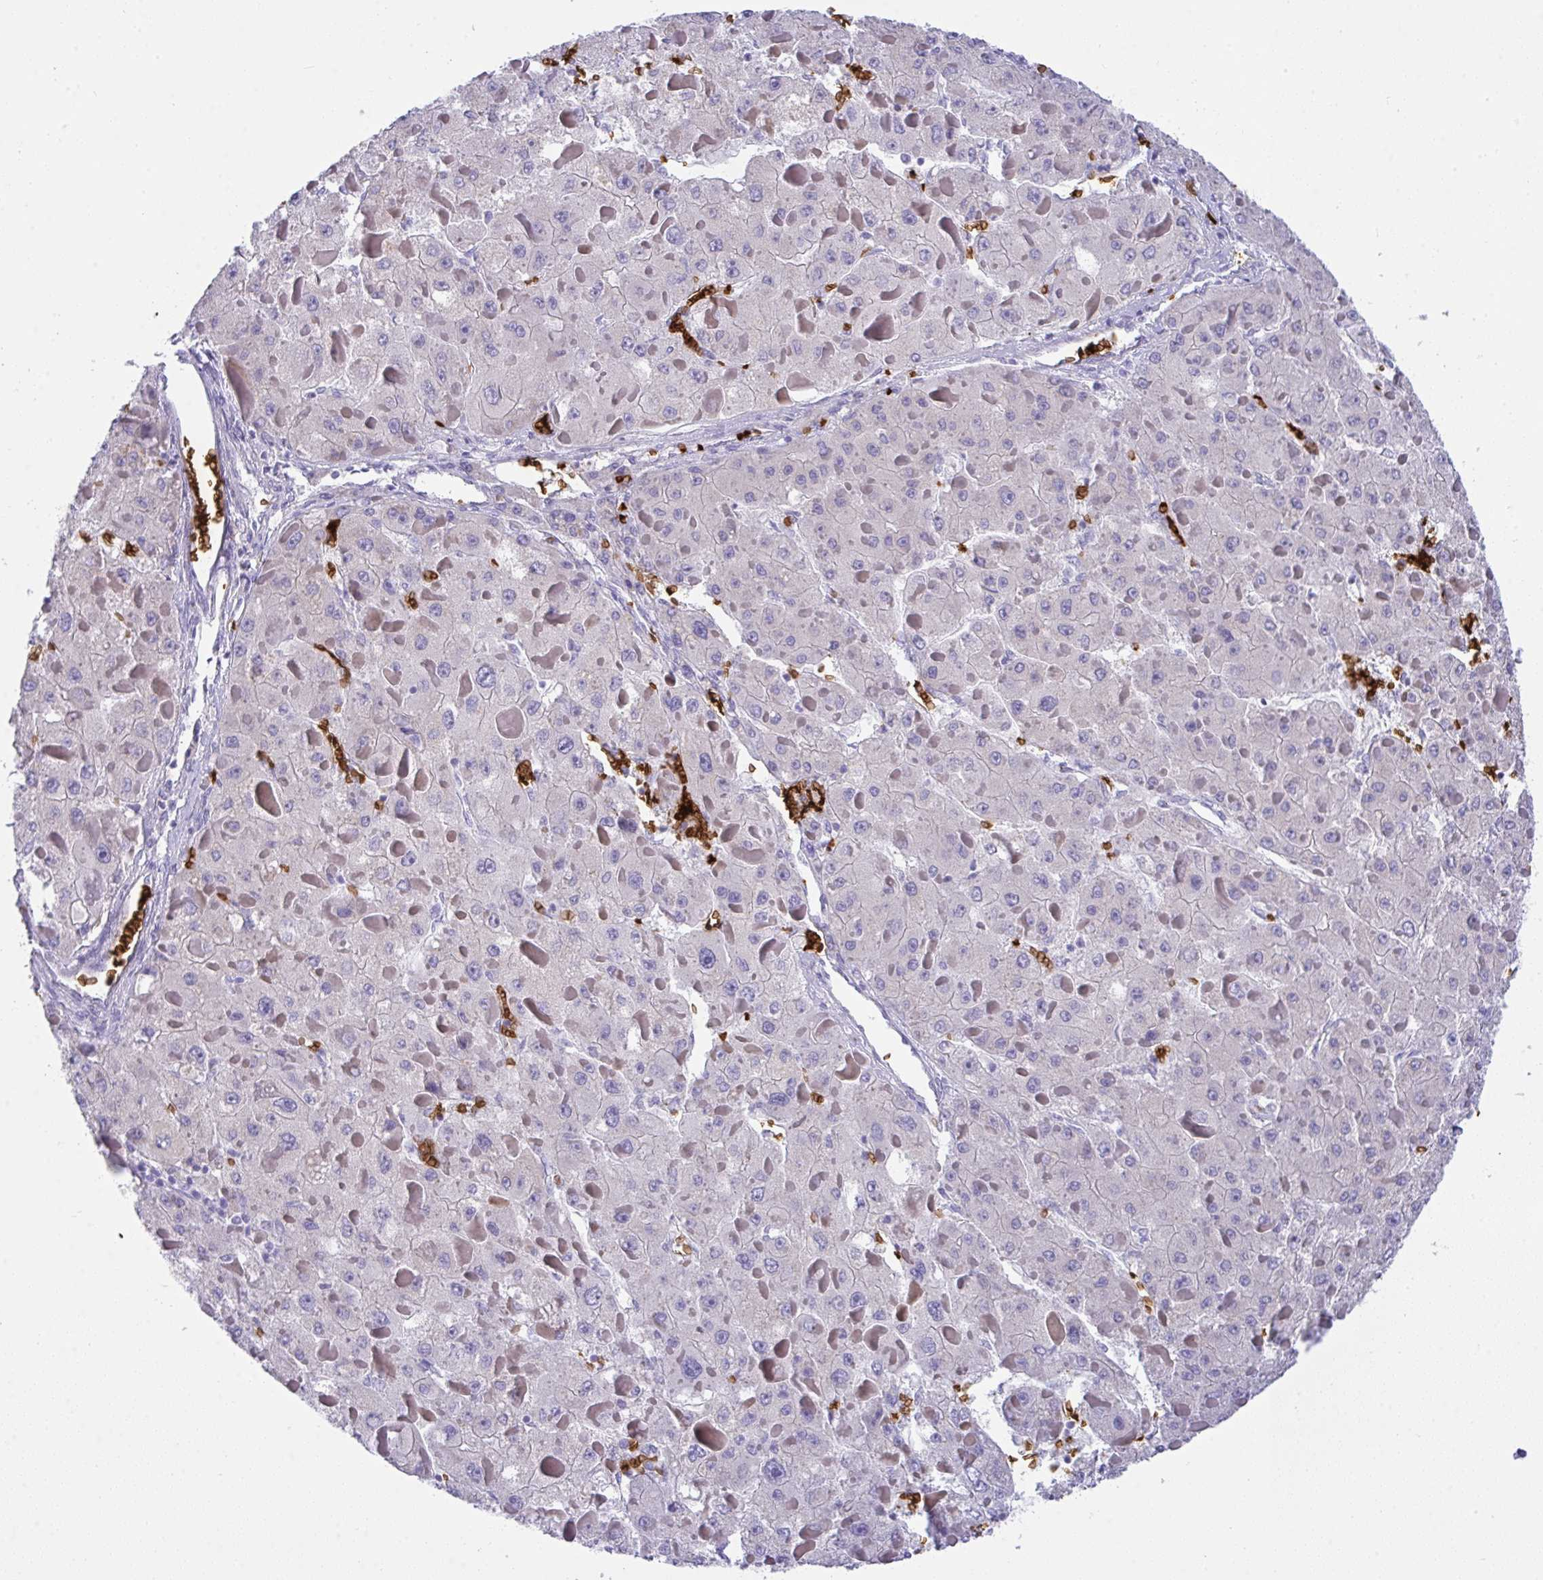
{"staining": {"intensity": "negative", "quantity": "none", "location": "none"}, "tissue": "liver cancer", "cell_type": "Tumor cells", "image_type": "cancer", "snomed": [{"axis": "morphology", "description": "Carcinoma, Hepatocellular, NOS"}, {"axis": "topography", "description": "Liver"}], "caption": "Liver cancer stained for a protein using IHC shows no positivity tumor cells.", "gene": "ANK1", "patient": {"sex": "female", "age": 73}}